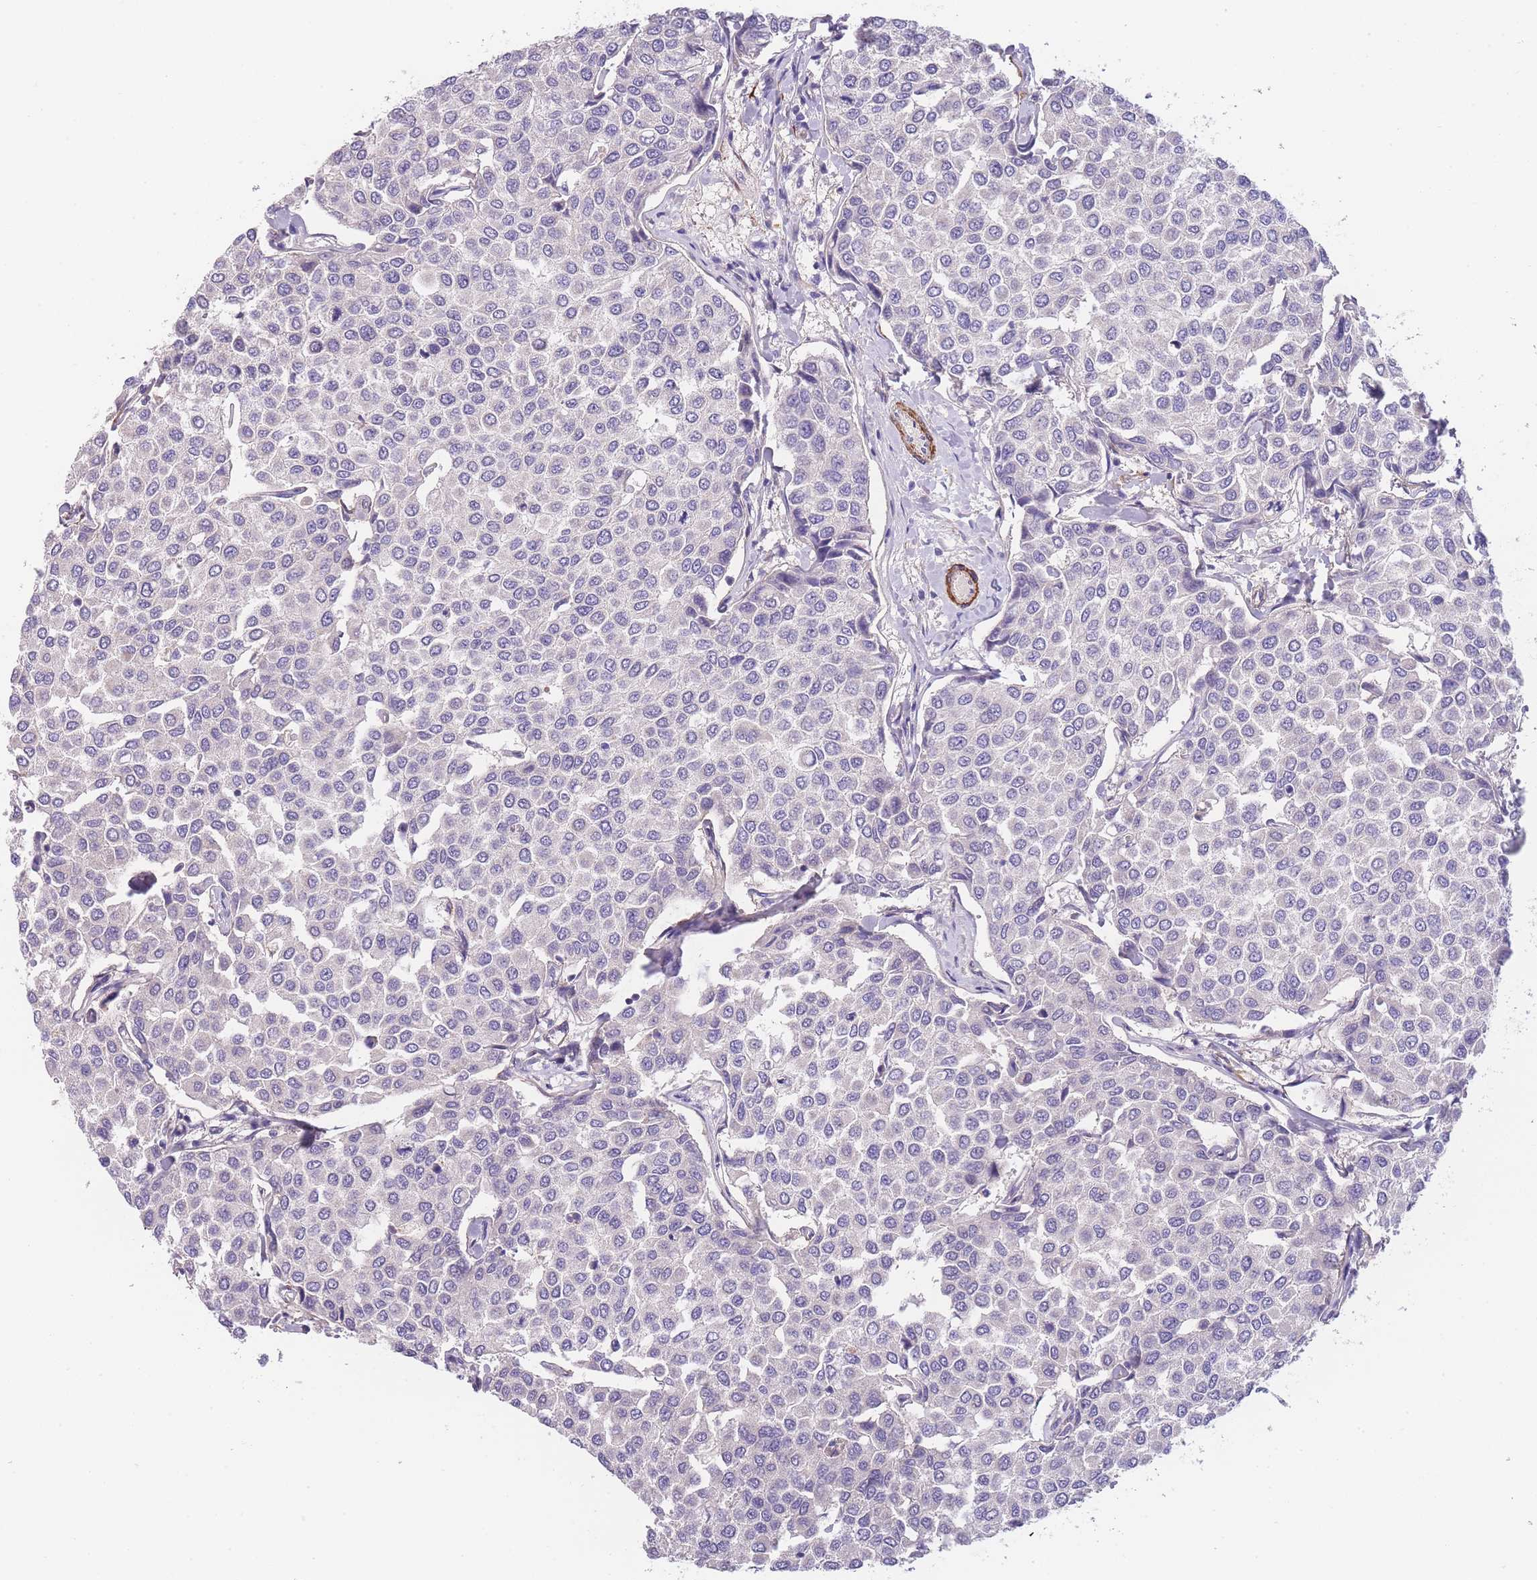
{"staining": {"intensity": "negative", "quantity": "none", "location": "none"}, "tissue": "breast cancer", "cell_type": "Tumor cells", "image_type": "cancer", "snomed": [{"axis": "morphology", "description": "Duct carcinoma"}, {"axis": "topography", "description": "Breast"}], "caption": "A micrograph of breast cancer stained for a protein displays no brown staining in tumor cells. (Brightfield microscopy of DAB (3,3'-diaminobenzidine) immunohistochemistry at high magnification).", "gene": "FAM124A", "patient": {"sex": "female", "age": 55}}